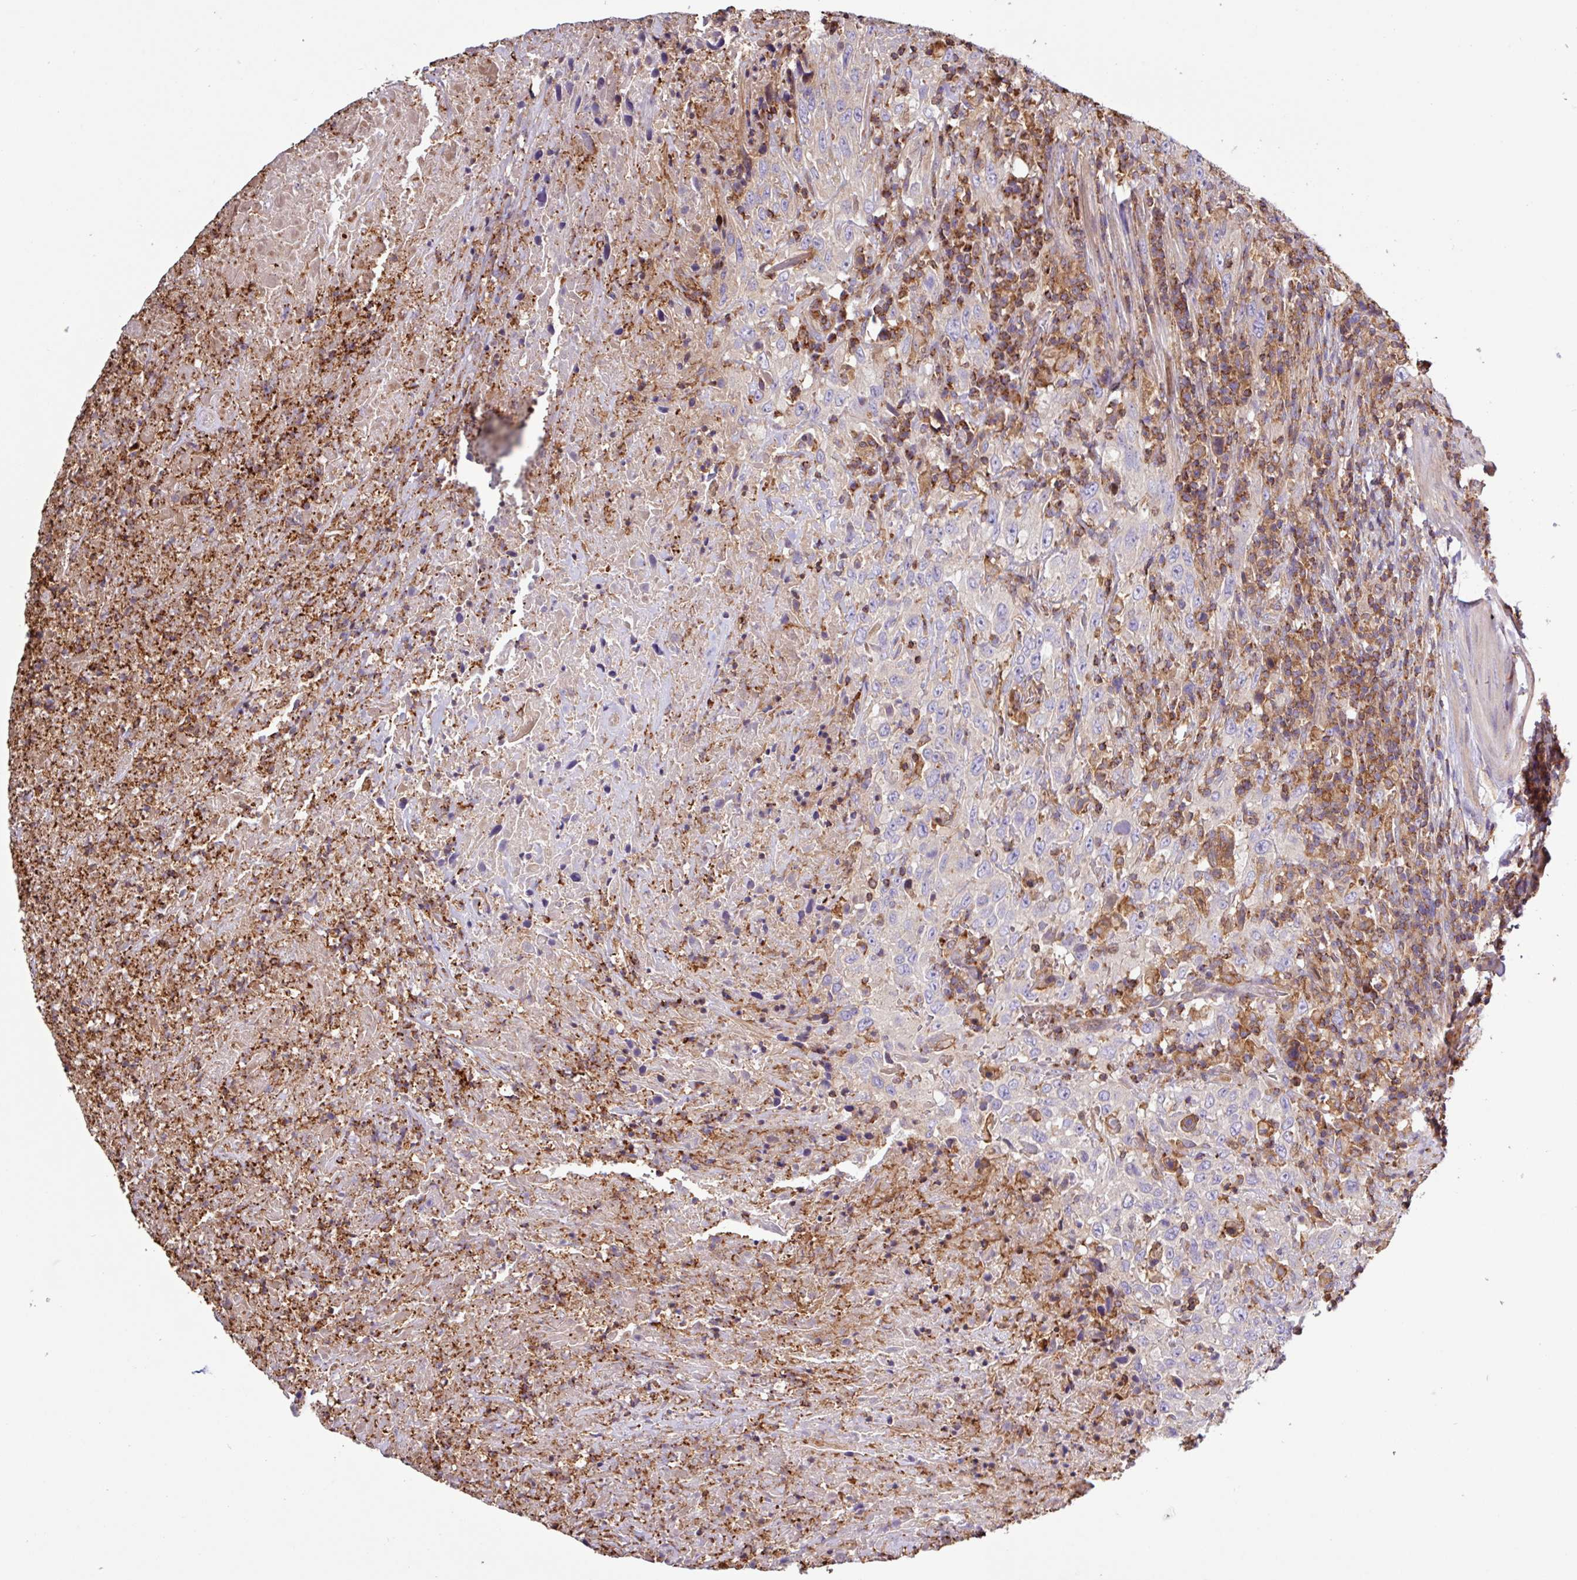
{"staining": {"intensity": "negative", "quantity": "none", "location": "none"}, "tissue": "urothelial cancer", "cell_type": "Tumor cells", "image_type": "cancer", "snomed": [{"axis": "morphology", "description": "Urothelial carcinoma, High grade"}, {"axis": "topography", "description": "Urinary bladder"}], "caption": "DAB immunohistochemical staining of high-grade urothelial carcinoma demonstrates no significant staining in tumor cells.", "gene": "ACTR3", "patient": {"sex": "male", "age": 61}}